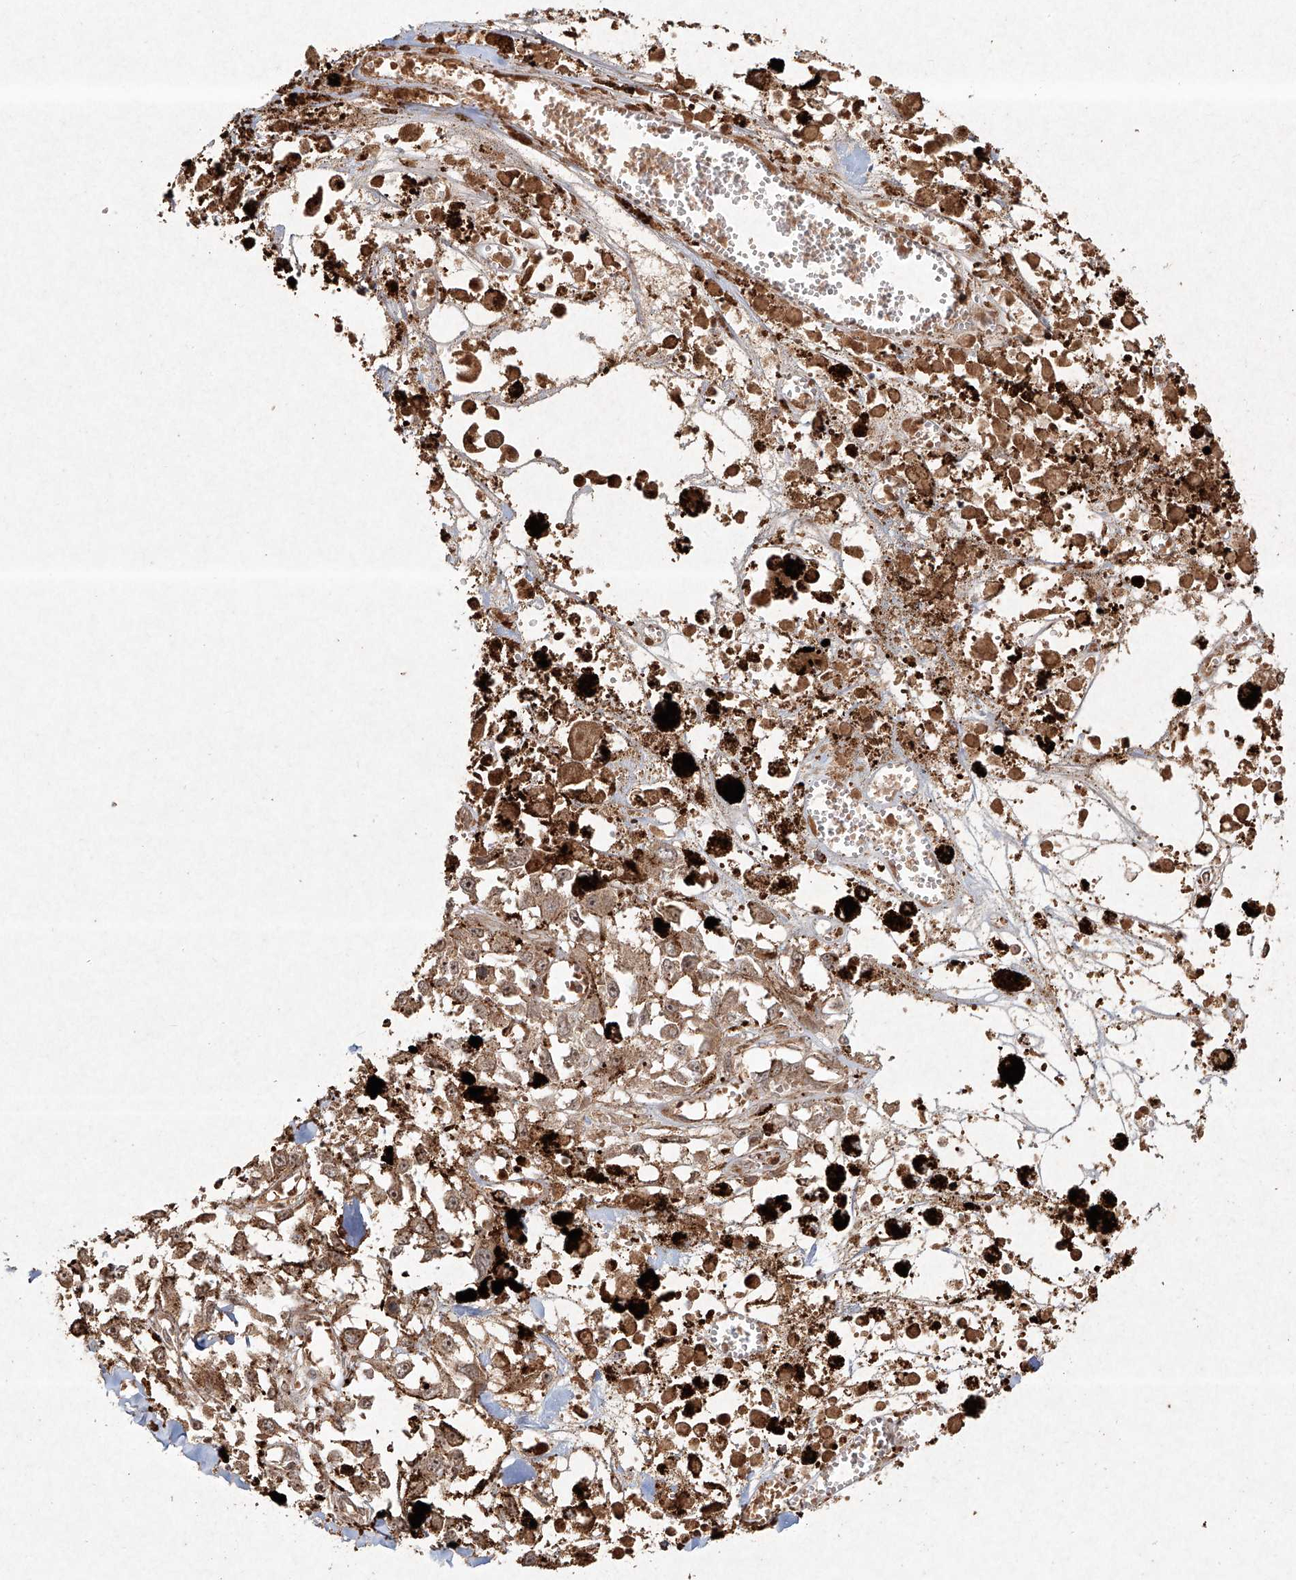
{"staining": {"intensity": "weak", "quantity": ">75%", "location": "cytoplasmic/membranous,nuclear"}, "tissue": "melanoma", "cell_type": "Tumor cells", "image_type": "cancer", "snomed": [{"axis": "morphology", "description": "Malignant melanoma, Metastatic site"}, {"axis": "topography", "description": "Lymph node"}], "caption": "High-power microscopy captured an IHC histopathology image of malignant melanoma (metastatic site), revealing weak cytoplasmic/membranous and nuclear staining in approximately >75% of tumor cells.", "gene": "CYYR1", "patient": {"sex": "male", "age": 59}}